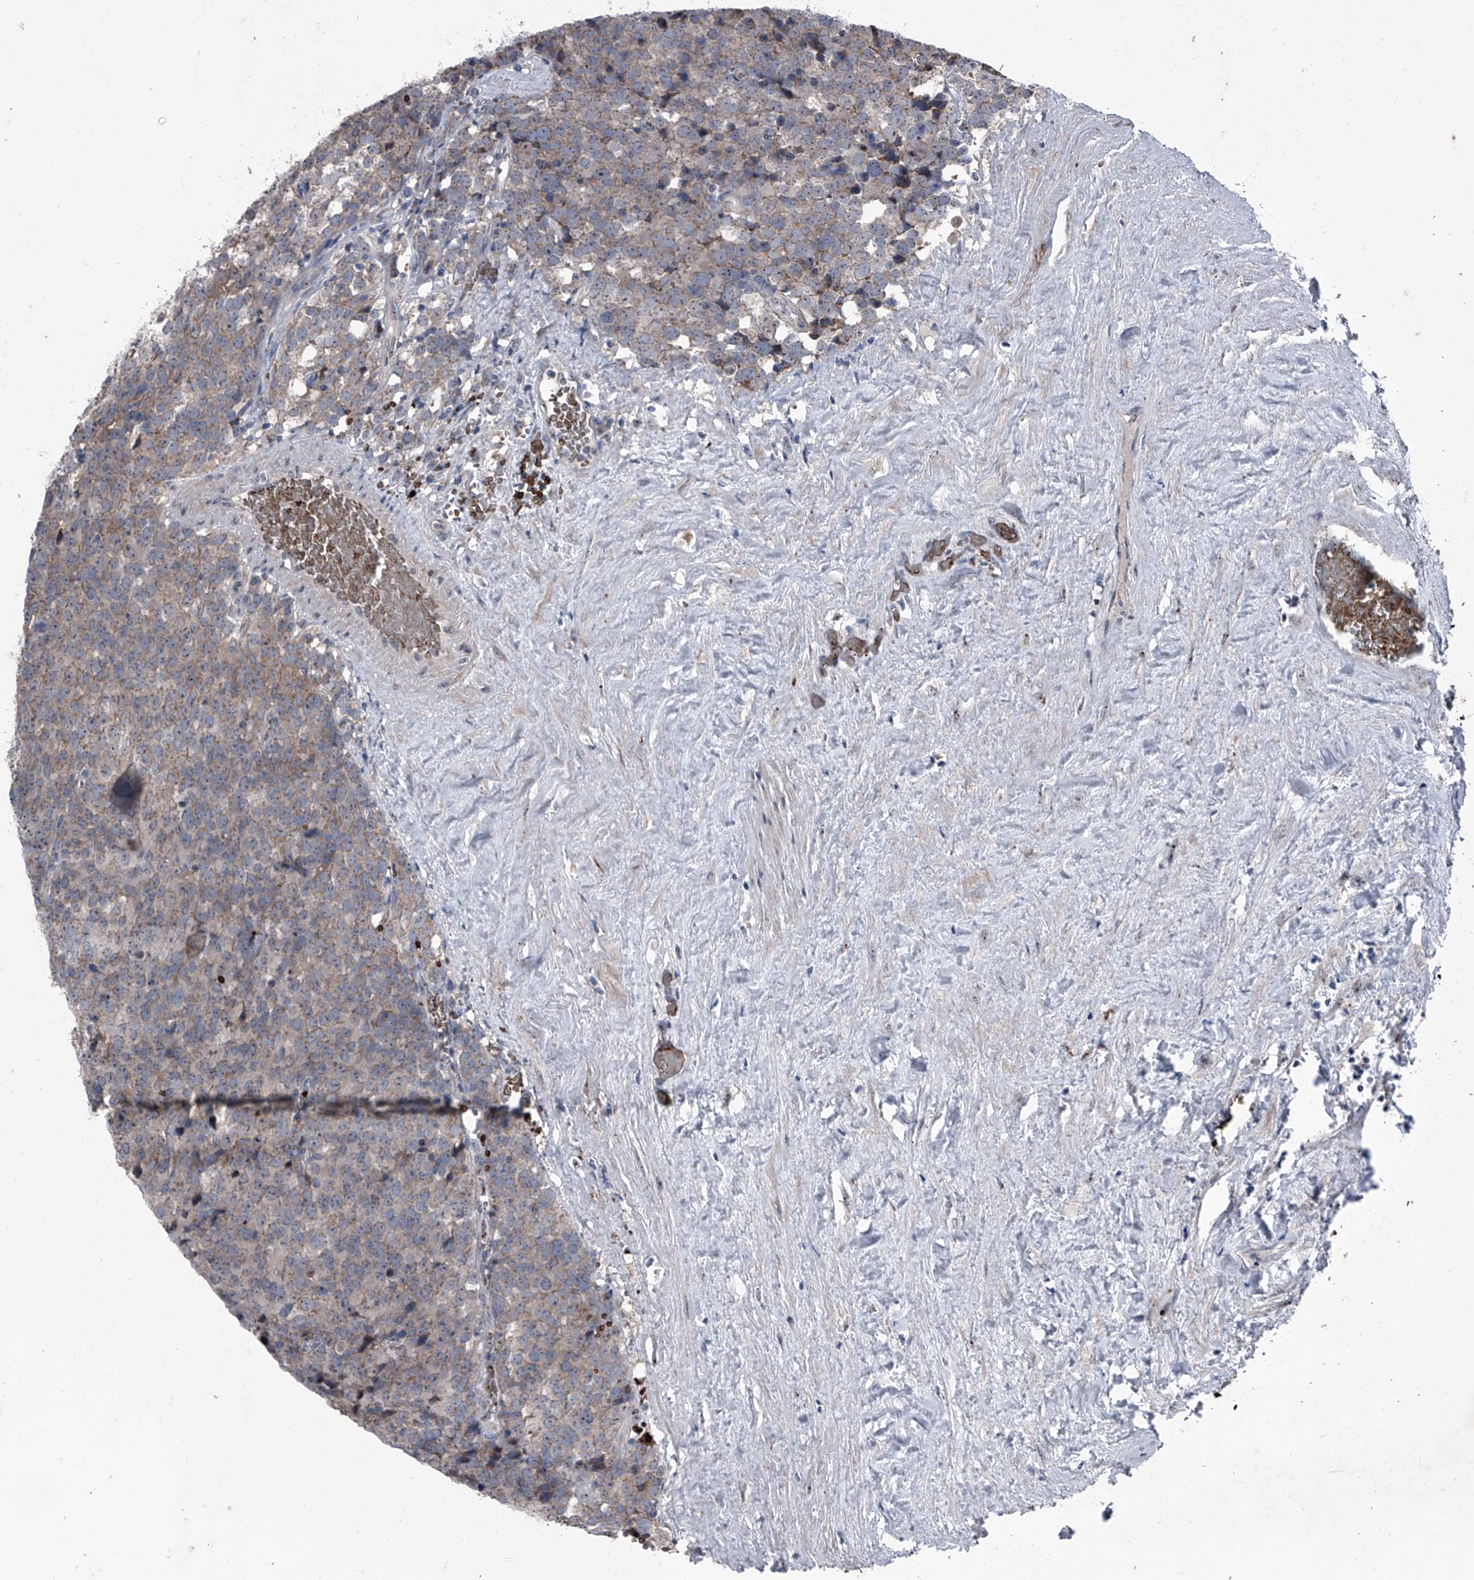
{"staining": {"intensity": "weak", "quantity": ">75%", "location": "cytoplasmic/membranous"}, "tissue": "testis cancer", "cell_type": "Tumor cells", "image_type": "cancer", "snomed": [{"axis": "morphology", "description": "Seminoma, NOS"}, {"axis": "topography", "description": "Testis"}], "caption": "Protein analysis of seminoma (testis) tissue exhibits weak cytoplasmic/membranous positivity in about >75% of tumor cells. Nuclei are stained in blue.", "gene": "CEP85L", "patient": {"sex": "male", "age": 71}}